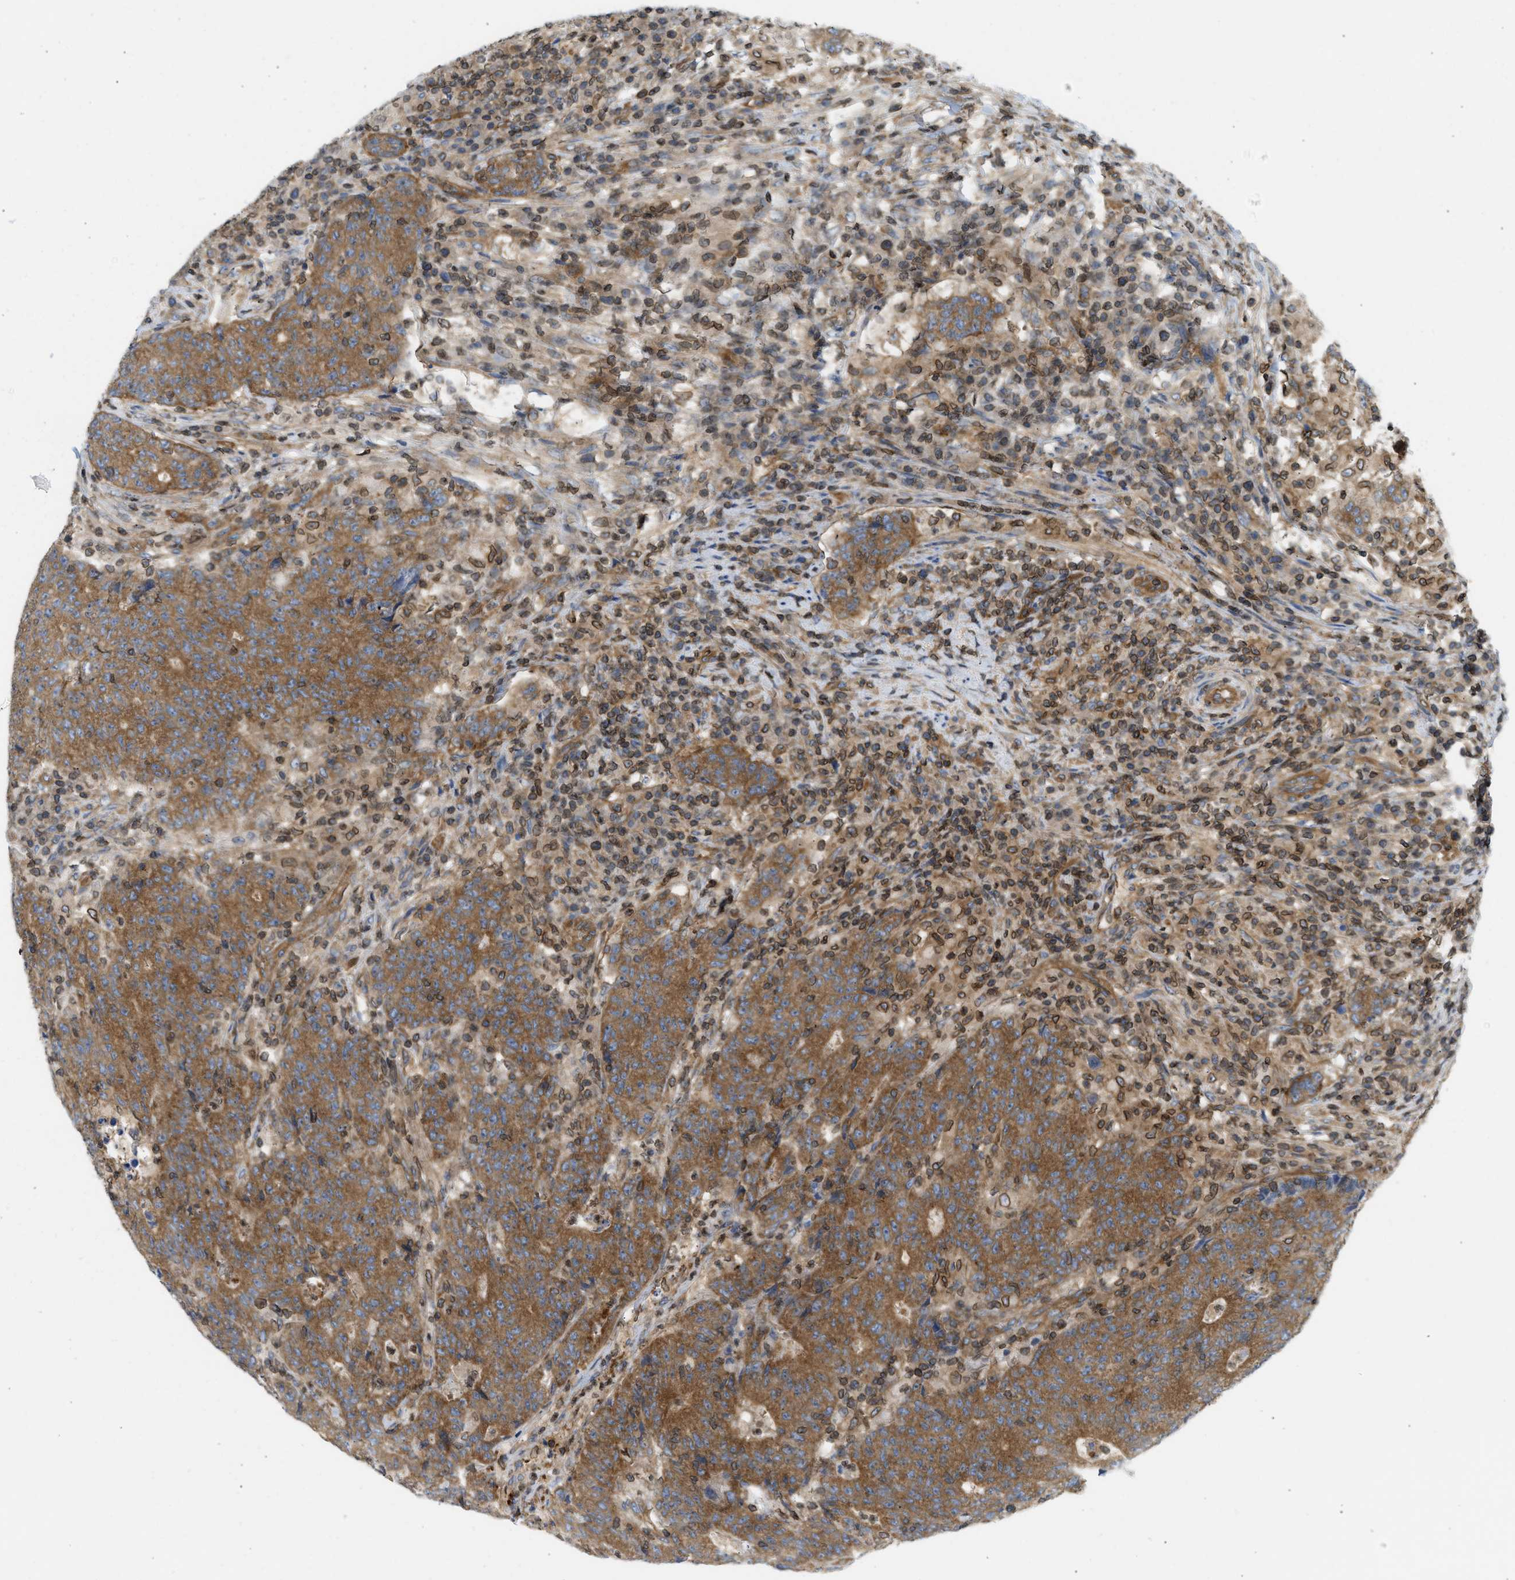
{"staining": {"intensity": "moderate", "quantity": ">75%", "location": "cytoplasmic/membranous"}, "tissue": "colorectal cancer", "cell_type": "Tumor cells", "image_type": "cancer", "snomed": [{"axis": "morphology", "description": "Normal tissue, NOS"}, {"axis": "morphology", "description": "Adenocarcinoma, NOS"}, {"axis": "topography", "description": "Colon"}], "caption": "Human colorectal cancer (adenocarcinoma) stained with a protein marker reveals moderate staining in tumor cells.", "gene": "STRN", "patient": {"sex": "female", "age": 75}}